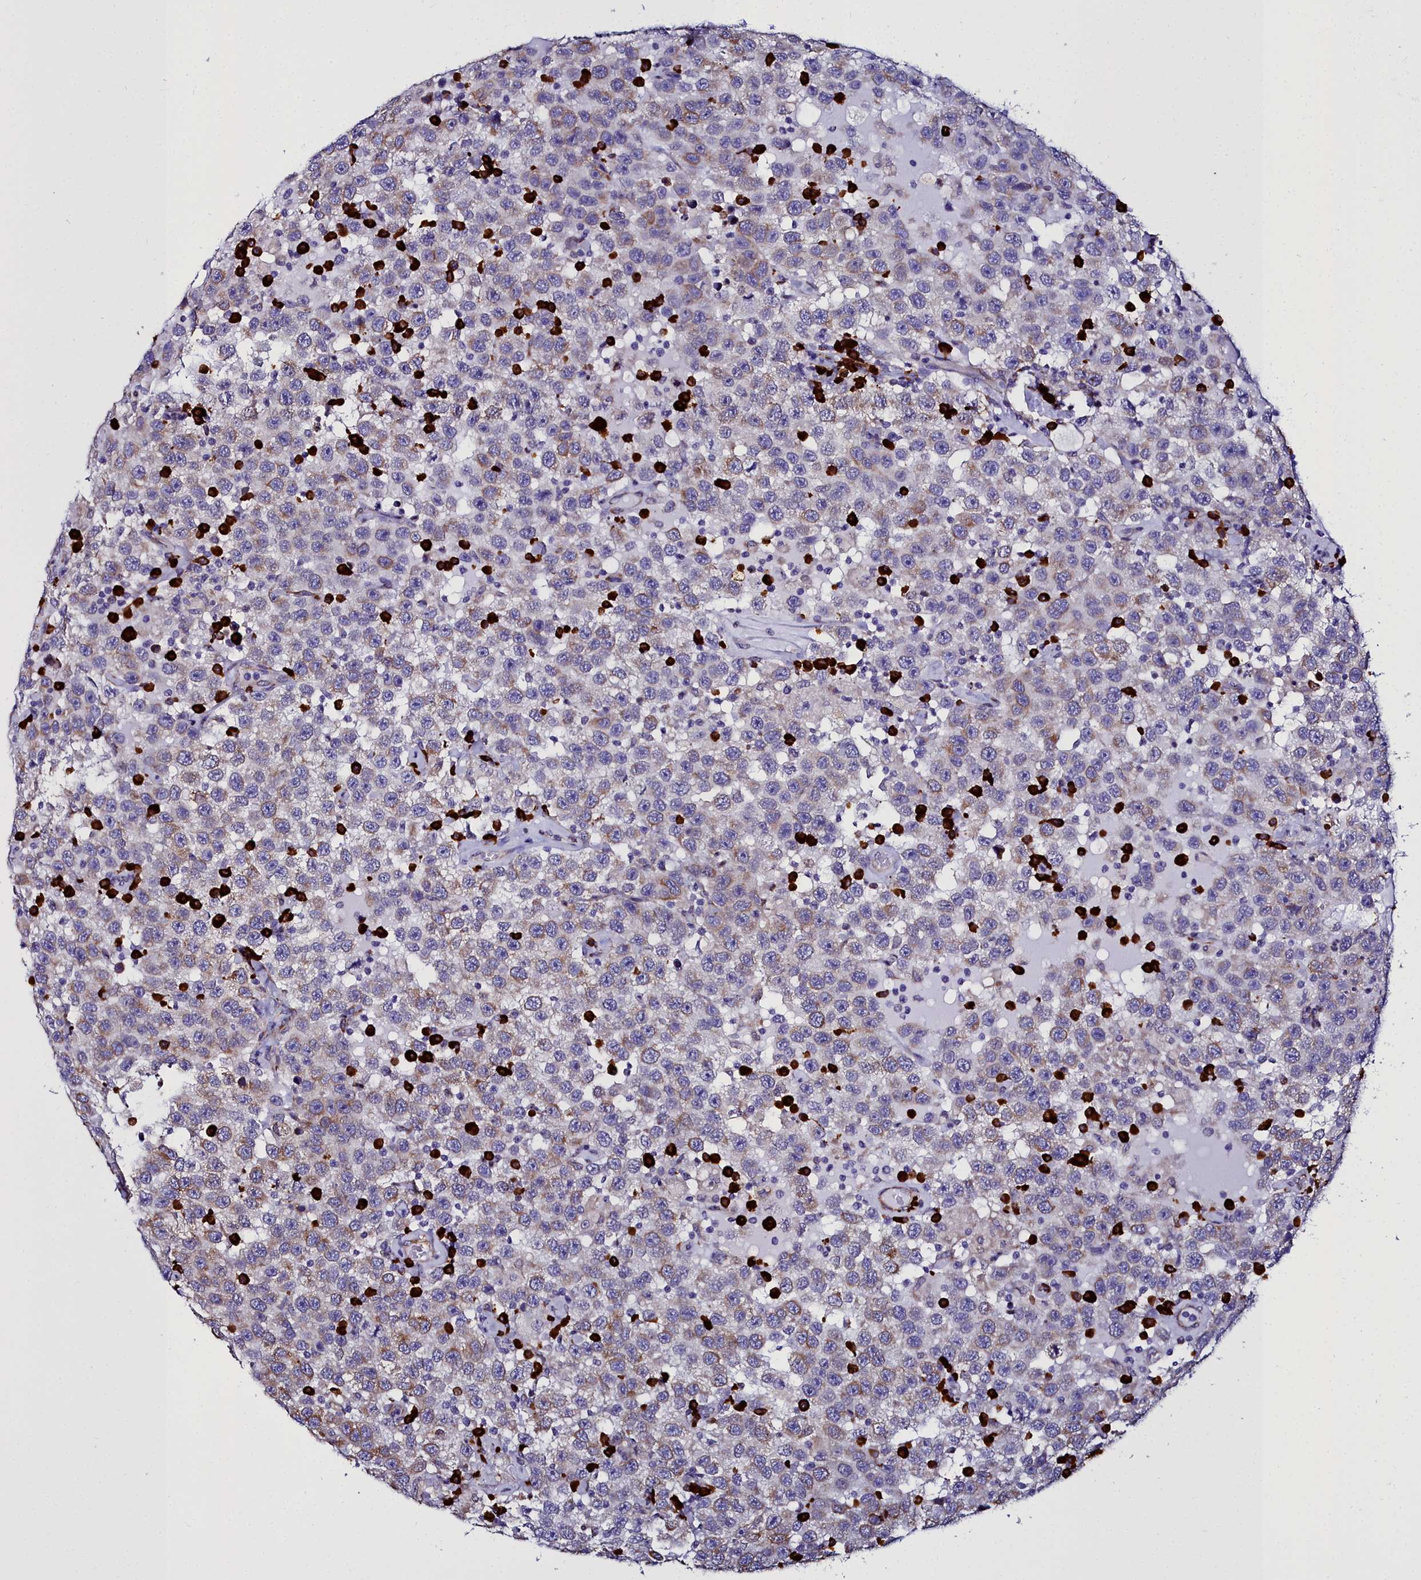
{"staining": {"intensity": "moderate", "quantity": "<25%", "location": "cytoplasmic/membranous"}, "tissue": "testis cancer", "cell_type": "Tumor cells", "image_type": "cancer", "snomed": [{"axis": "morphology", "description": "Seminoma, NOS"}, {"axis": "topography", "description": "Testis"}], "caption": "Testis cancer was stained to show a protein in brown. There is low levels of moderate cytoplasmic/membranous positivity in approximately <25% of tumor cells.", "gene": "TXNDC5", "patient": {"sex": "male", "age": 41}}